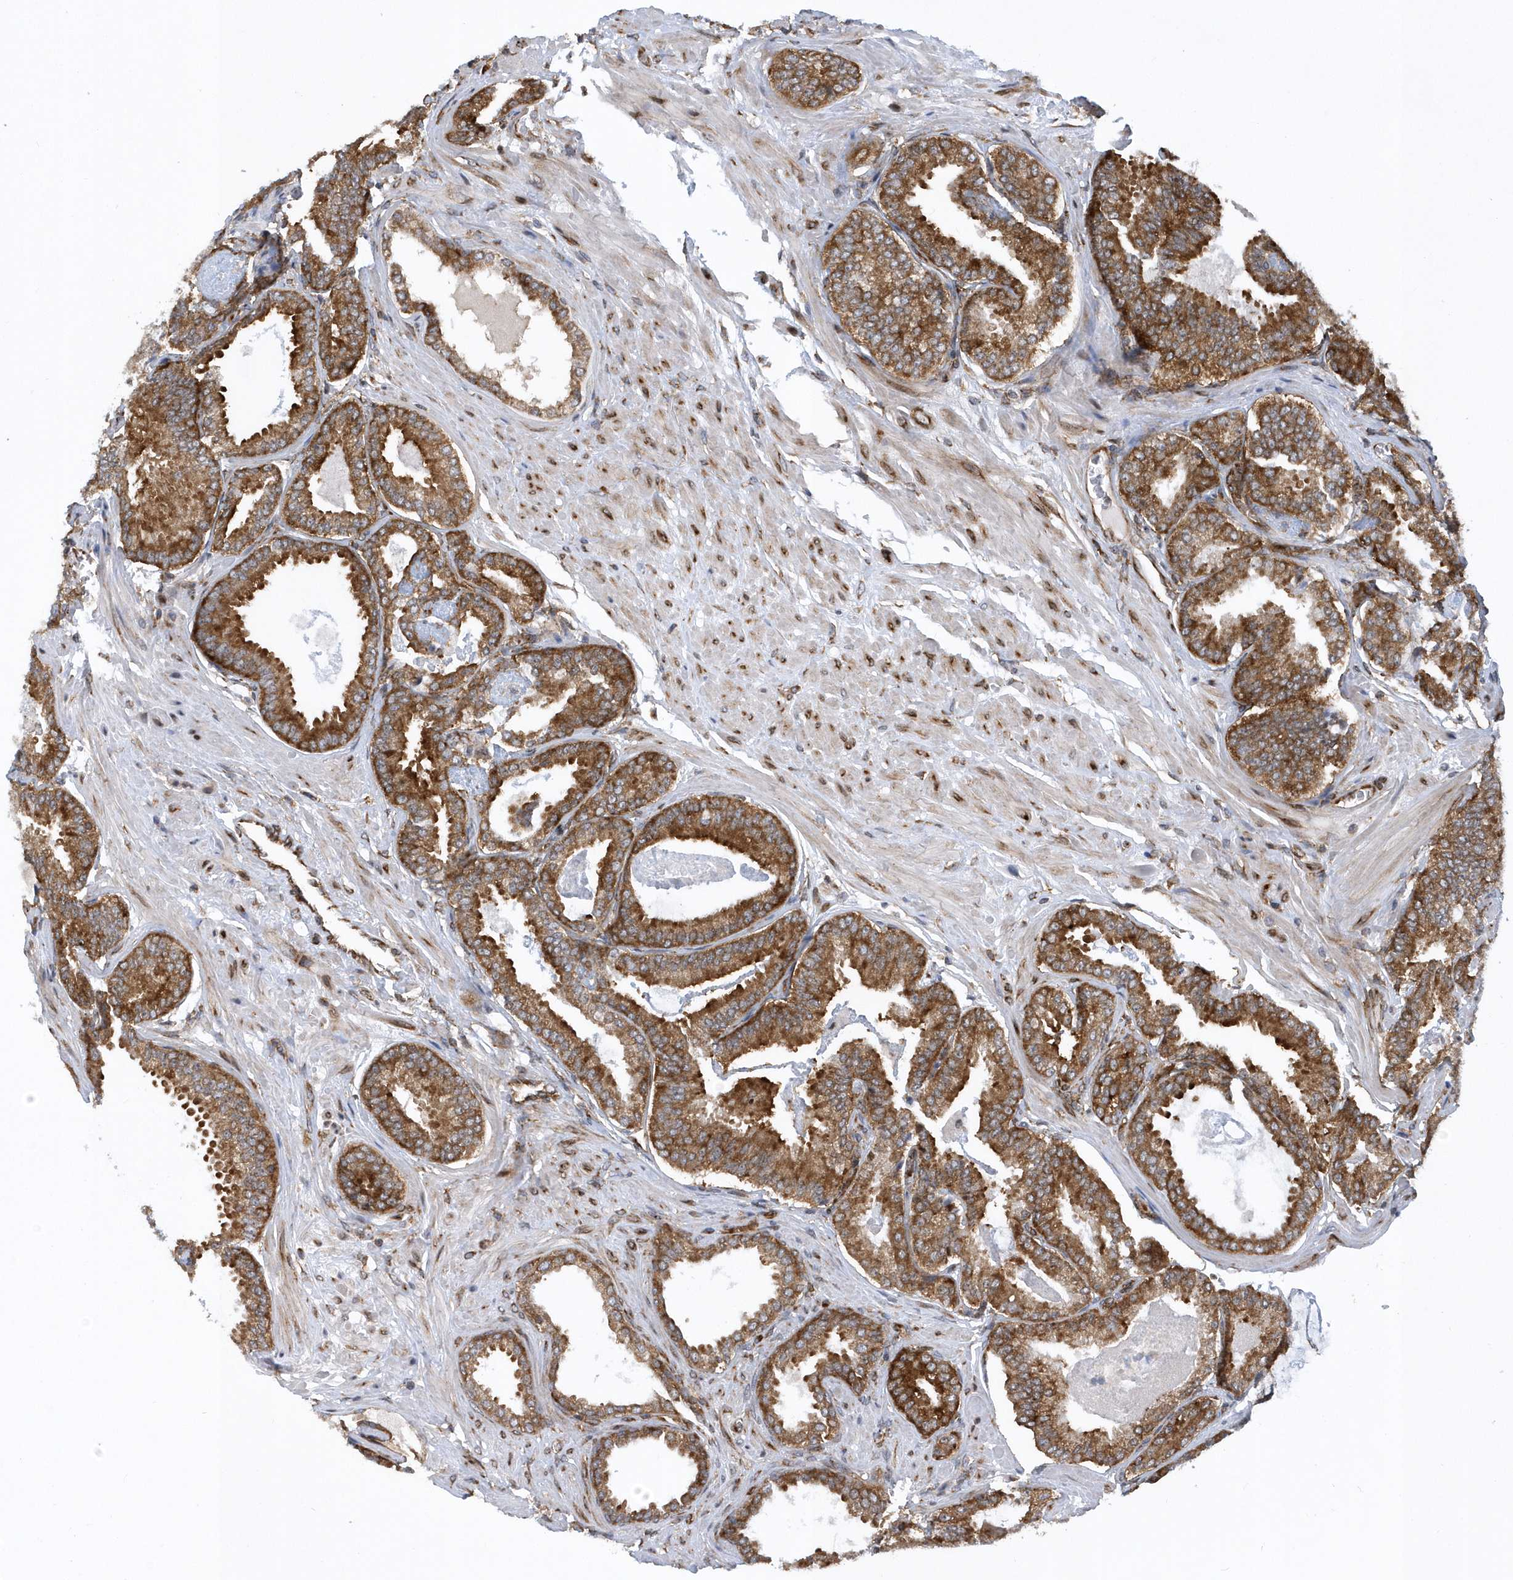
{"staining": {"intensity": "strong", "quantity": ">75%", "location": "cytoplasmic/membranous"}, "tissue": "prostate cancer", "cell_type": "Tumor cells", "image_type": "cancer", "snomed": [{"axis": "morphology", "description": "Adenocarcinoma, Low grade"}, {"axis": "topography", "description": "Prostate"}], "caption": "Human prostate cancer (adenocarcinoma (low-grade)) stained with a protein marker displays strong staining in tumor cells.", "gene": "PHF1", "patient": {"sex": "male", "age": 71}}